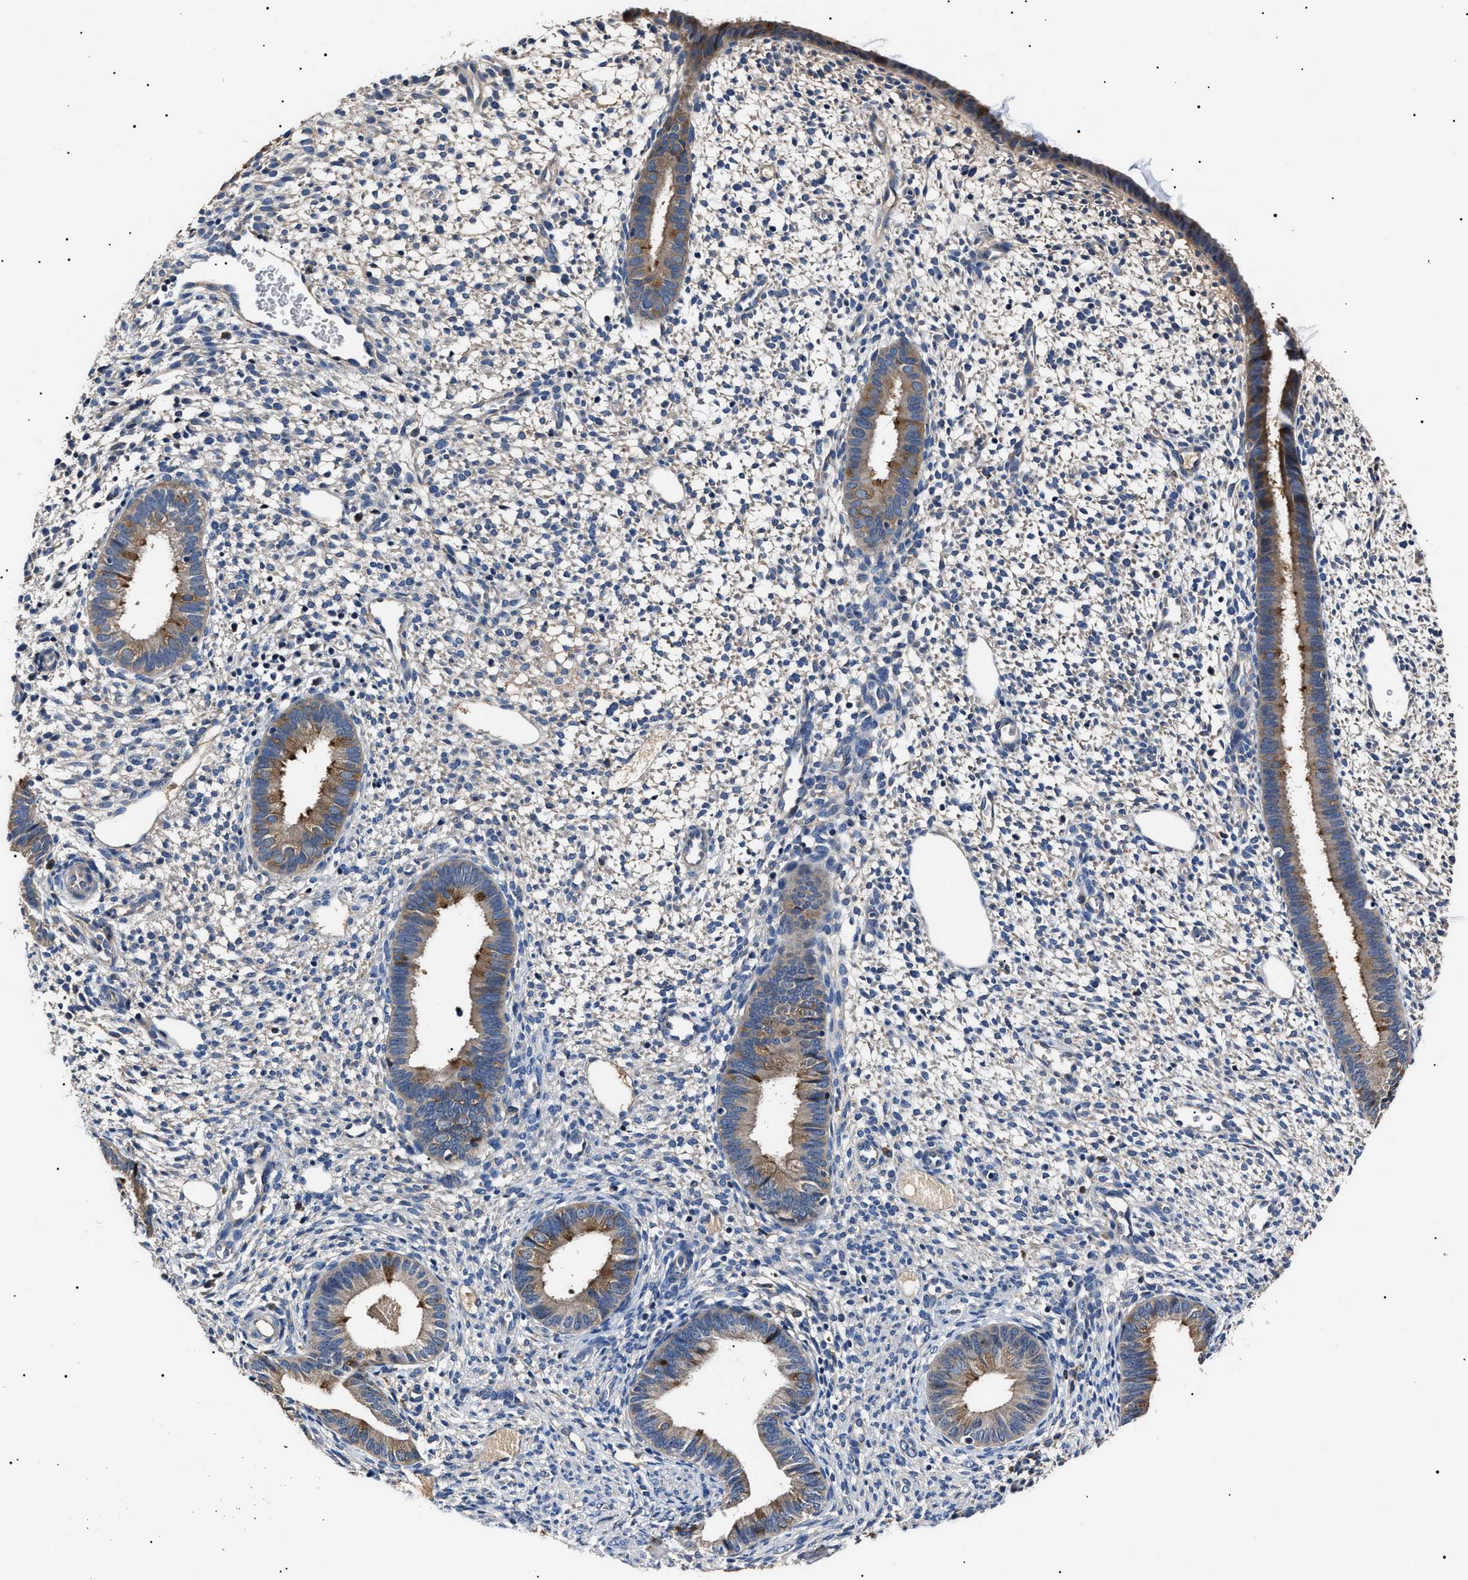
{"staining": {"intensity": "negative", "quantity": "none", "location": "none"}, "tissue": "endometrium", "cell_type": "Cells in endometrial stroma", "image_type": "normal", "snomed": [{"axis": "morphology", "description": "Normal tissue, NOS"}, {"axis": "topography", "description": "Endometrium"}], "caption": "A high-resolution image shows IHC staining of normal endometrium, which displays no significant expression in cells in endometrial stroma.", "gene": "IFT81", "patient": {"sex": "female", "age": 46}}